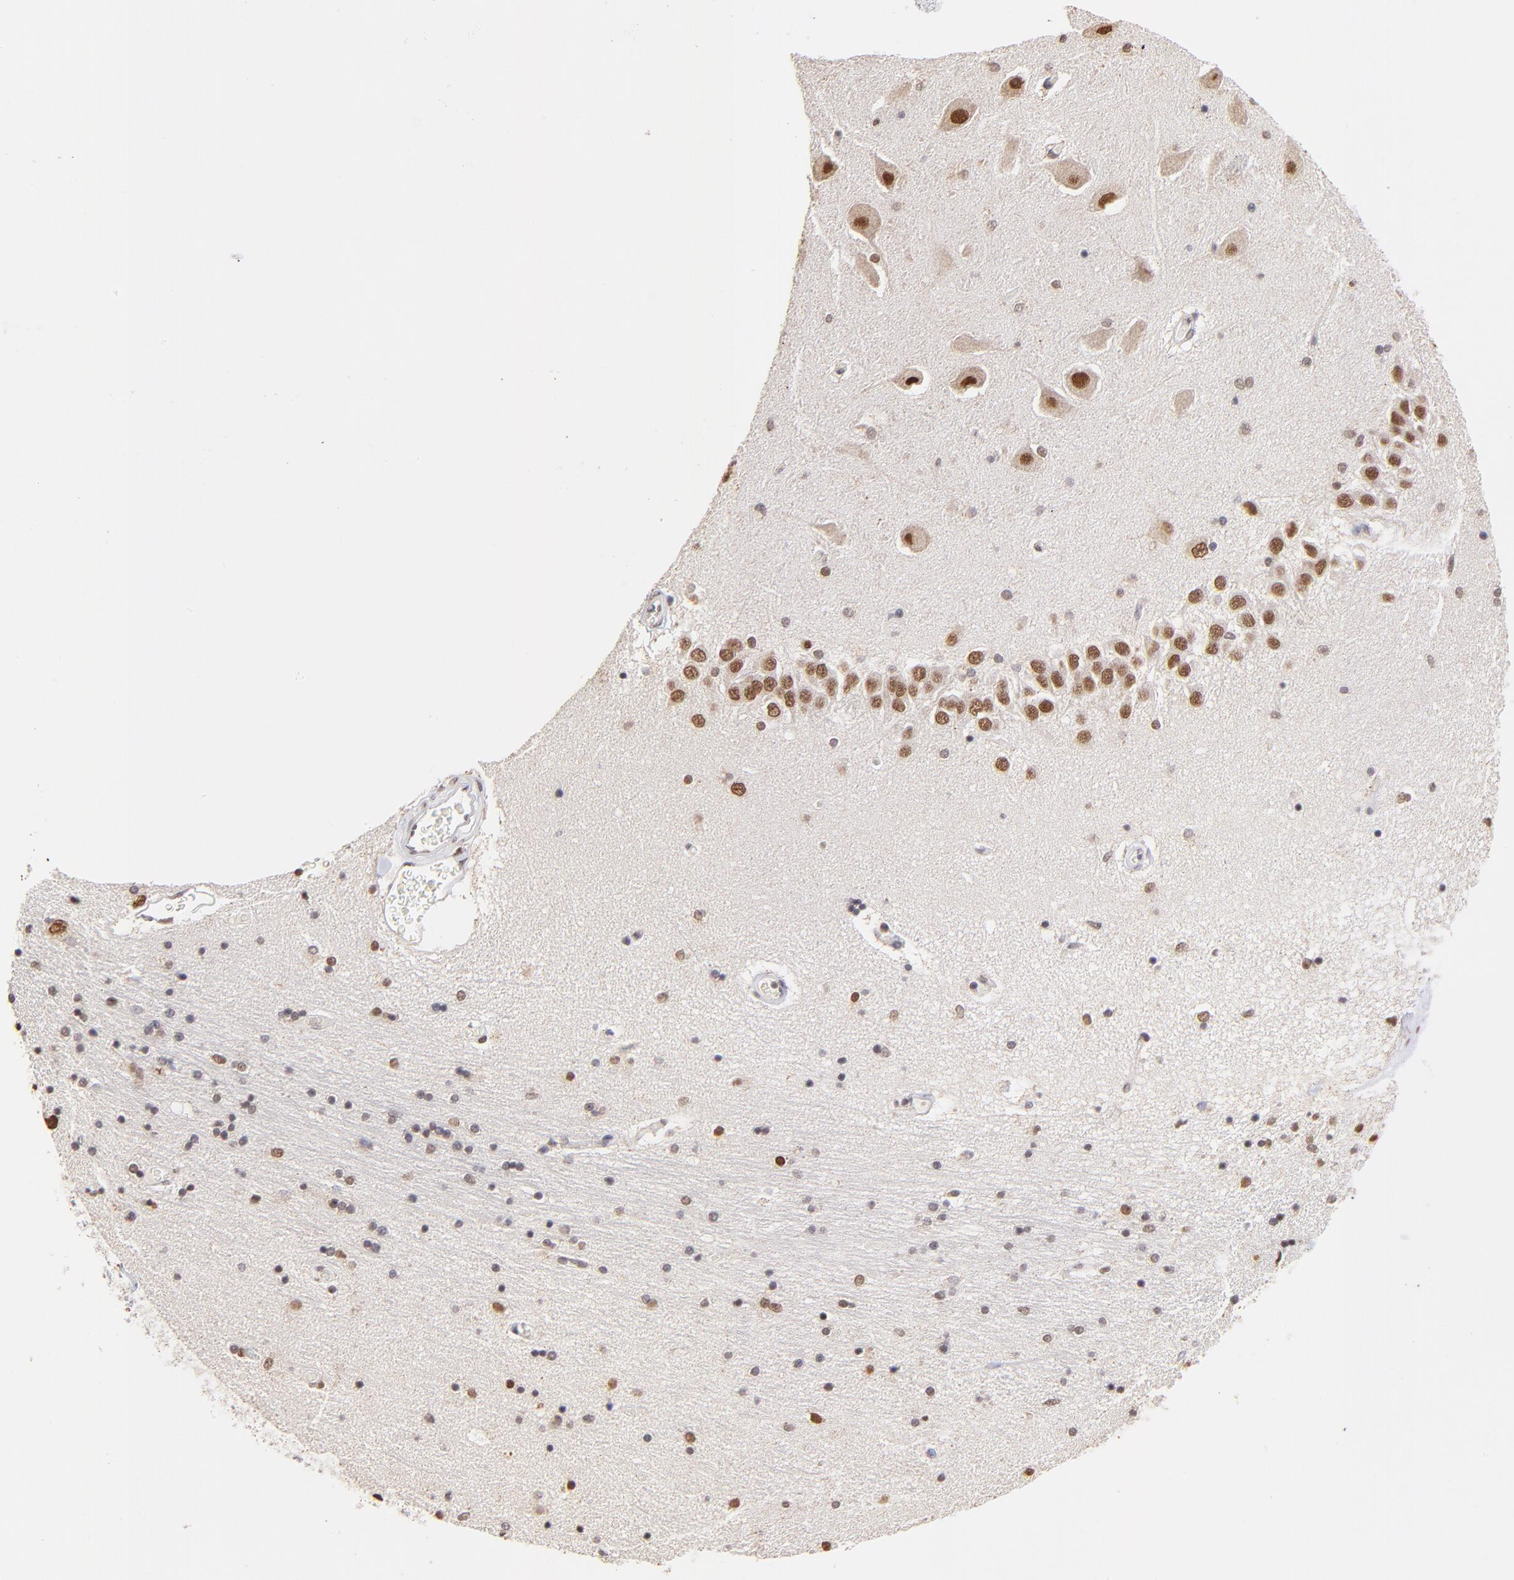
{"staining": {"intensity": "moderate", "quantity": "25%-75%", "location": "nuclear"}, "tissue": "hippocampus", "cell_type": "Glial cells", "image_type": "normal", "snomed": [{"axis": "morphology", "description": "Normal tissue, NOS"}, {"axis": "topography", "description": "Hippocampus"}], "caption": "A brown stain highlights moderate nuclear positivity of a protein in glial cells of benign human hippocampus. (Brightfield microscopy of DAB IHC at high magnification).", "gene": "ZNF670", "patient": {"sex": "female", "age": 54}}